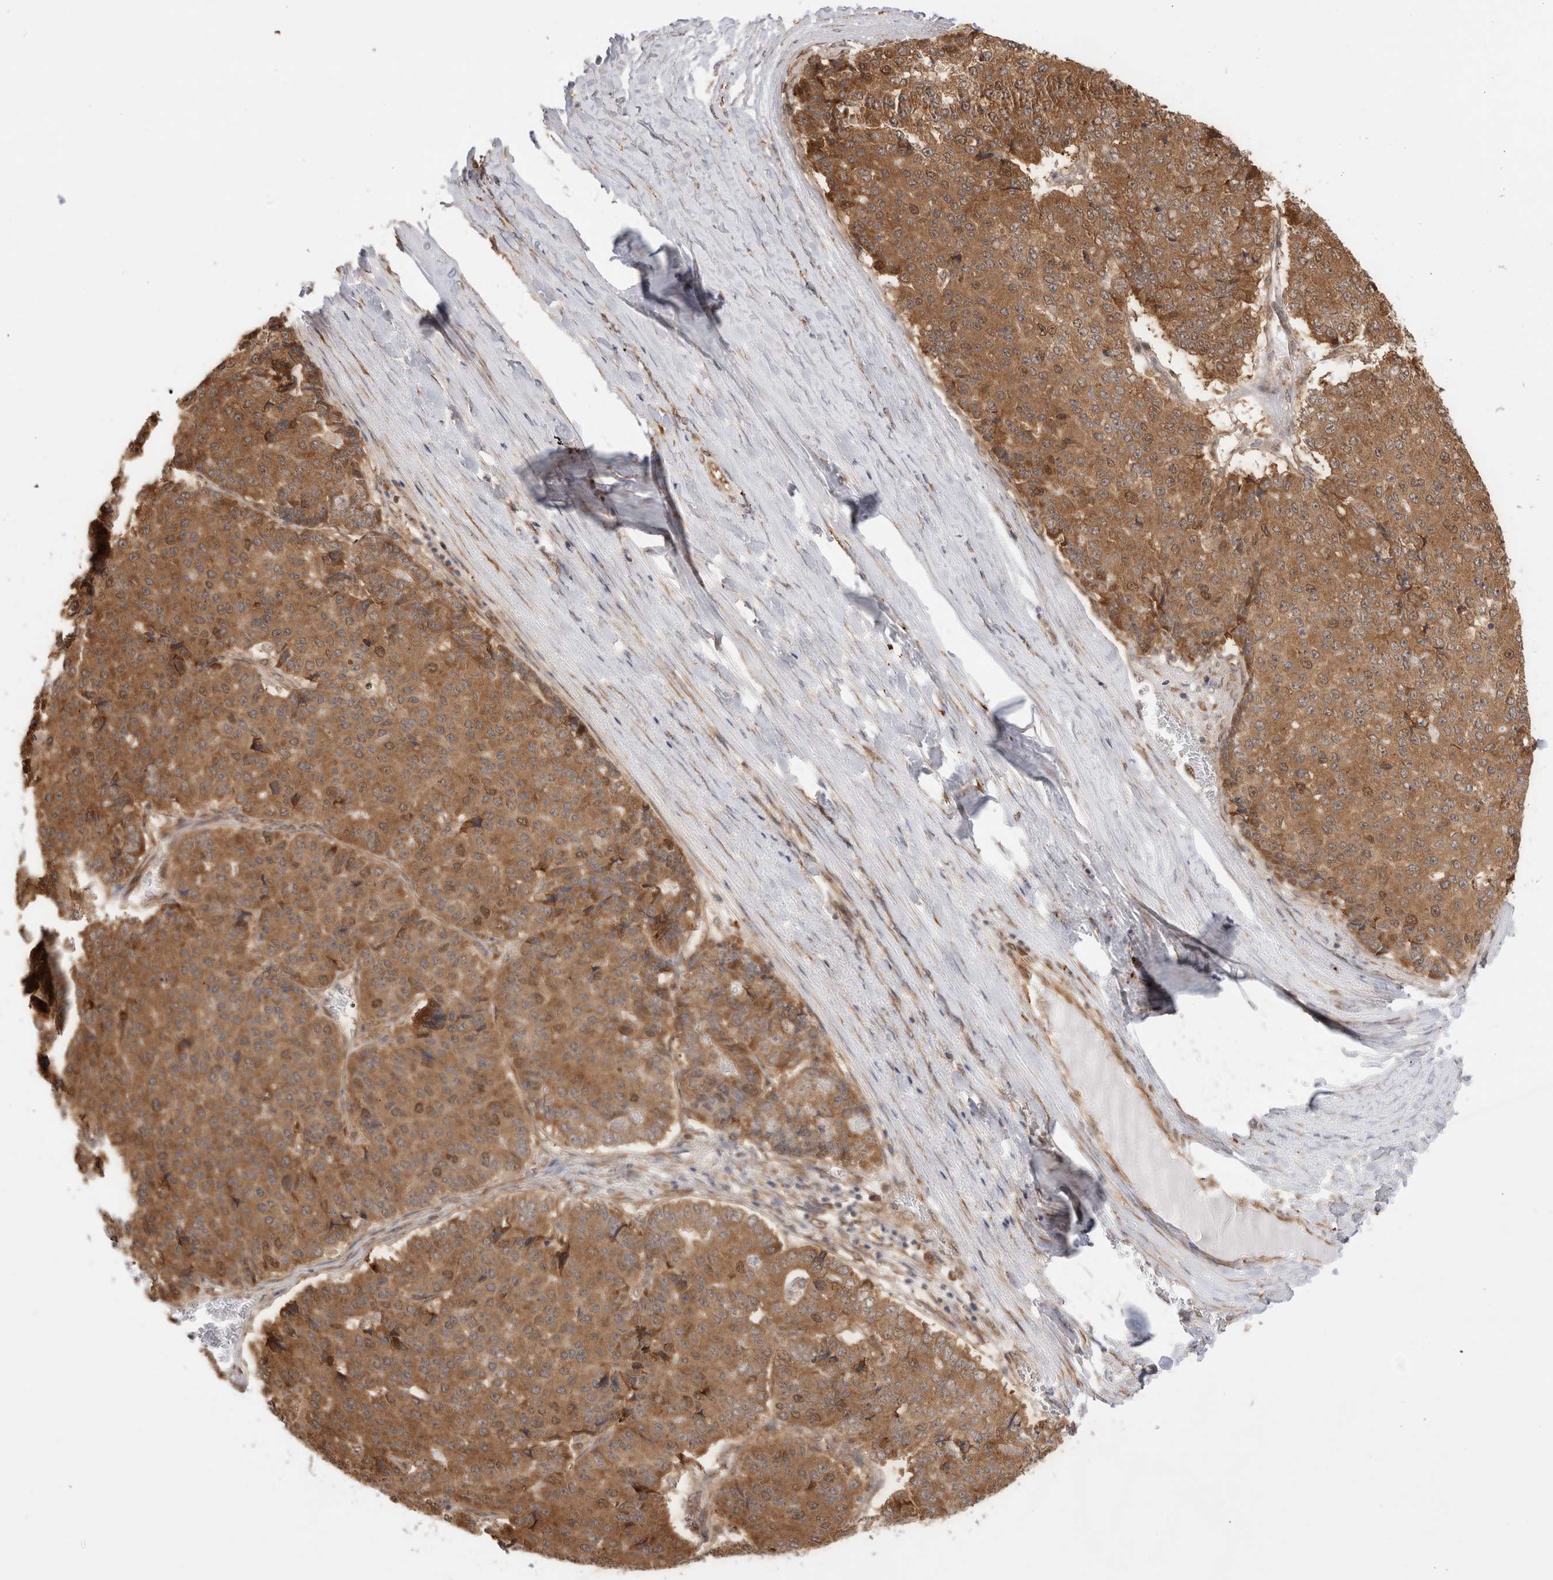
{"staining": {"intensity": "moderate", "quantity": ">75%", "location": "cytoplasmic/membranous"}, "tissue": "pancreatic cancer", "cell_type": "Tumor cells", "image_type": "cancer", "snomed": [{"axis": "morphology", "description": "Adenocarcinoma, NOS"}, {"axis": "topography", "description": "Pancreas"}], "caption": "Approximately >75% of tumor cells in human adenocarcinoma (pancreatic) demonstrate moderate cytoplasmic/membranous protein expression as visualized by brown immunohistochemical staining.", "gene": "ACTL9", "patient": {"sex": "male", "age": 50}}